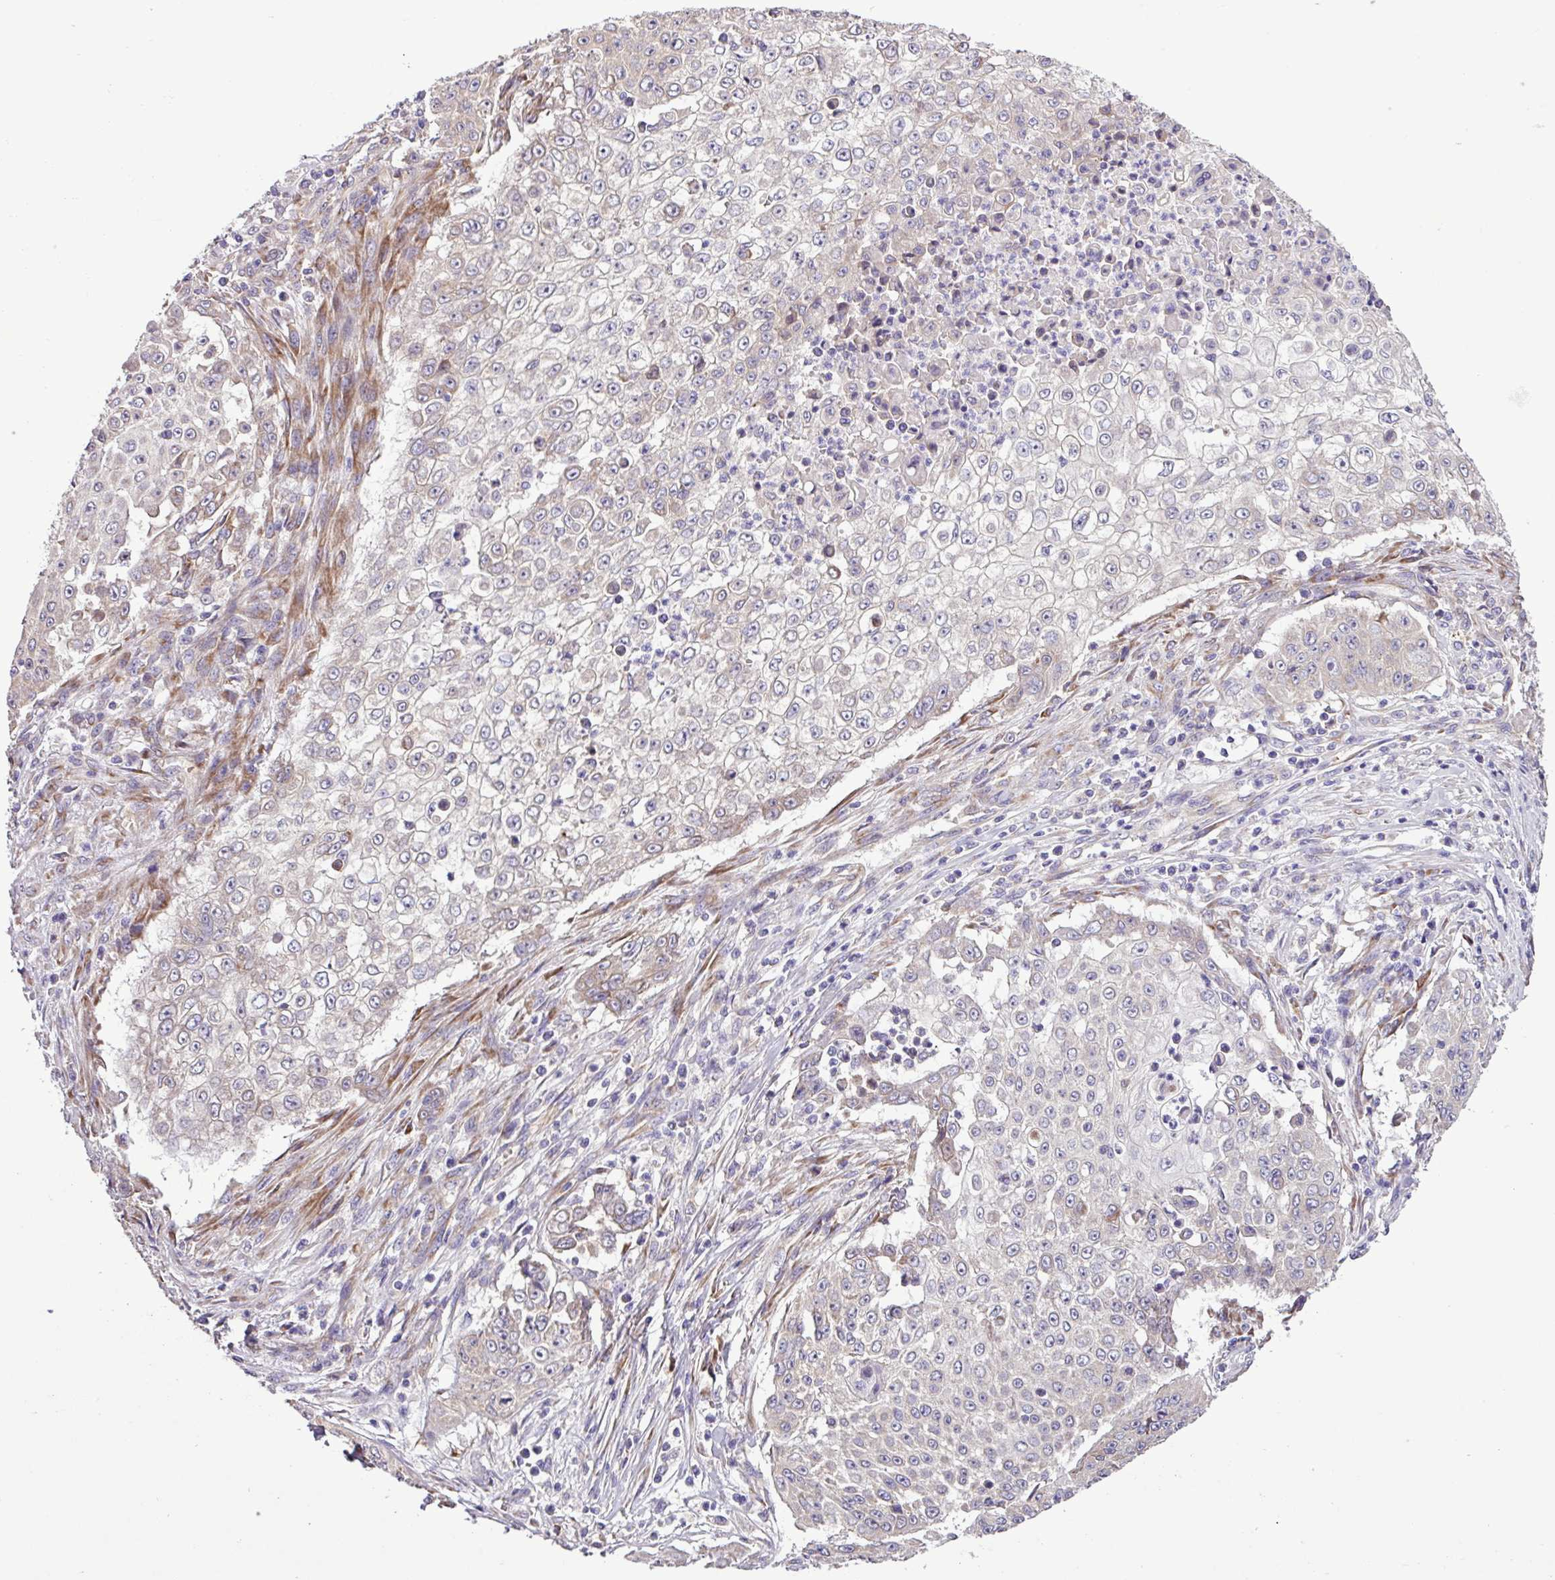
{"staining": {"intensity": "weak", "quantity": "<25%", "location": "cytoplasmic/membranous"}, "tissue": "skin cancer", "cell_type": "Tumor cells", "image_type": "cancer", "snomed": [{"axis": "morphology", "description": "Squamous cell carcinoma, NOS"}, {"axis": "topography", "description": "Skin"}], "caption": "Human skin squamous cell carcinoma stained for a protein using immunohistochemistry shows no staining in tumor cells.", "gene": "RPL13", "patient": {"sex": "male", "age": 24}}